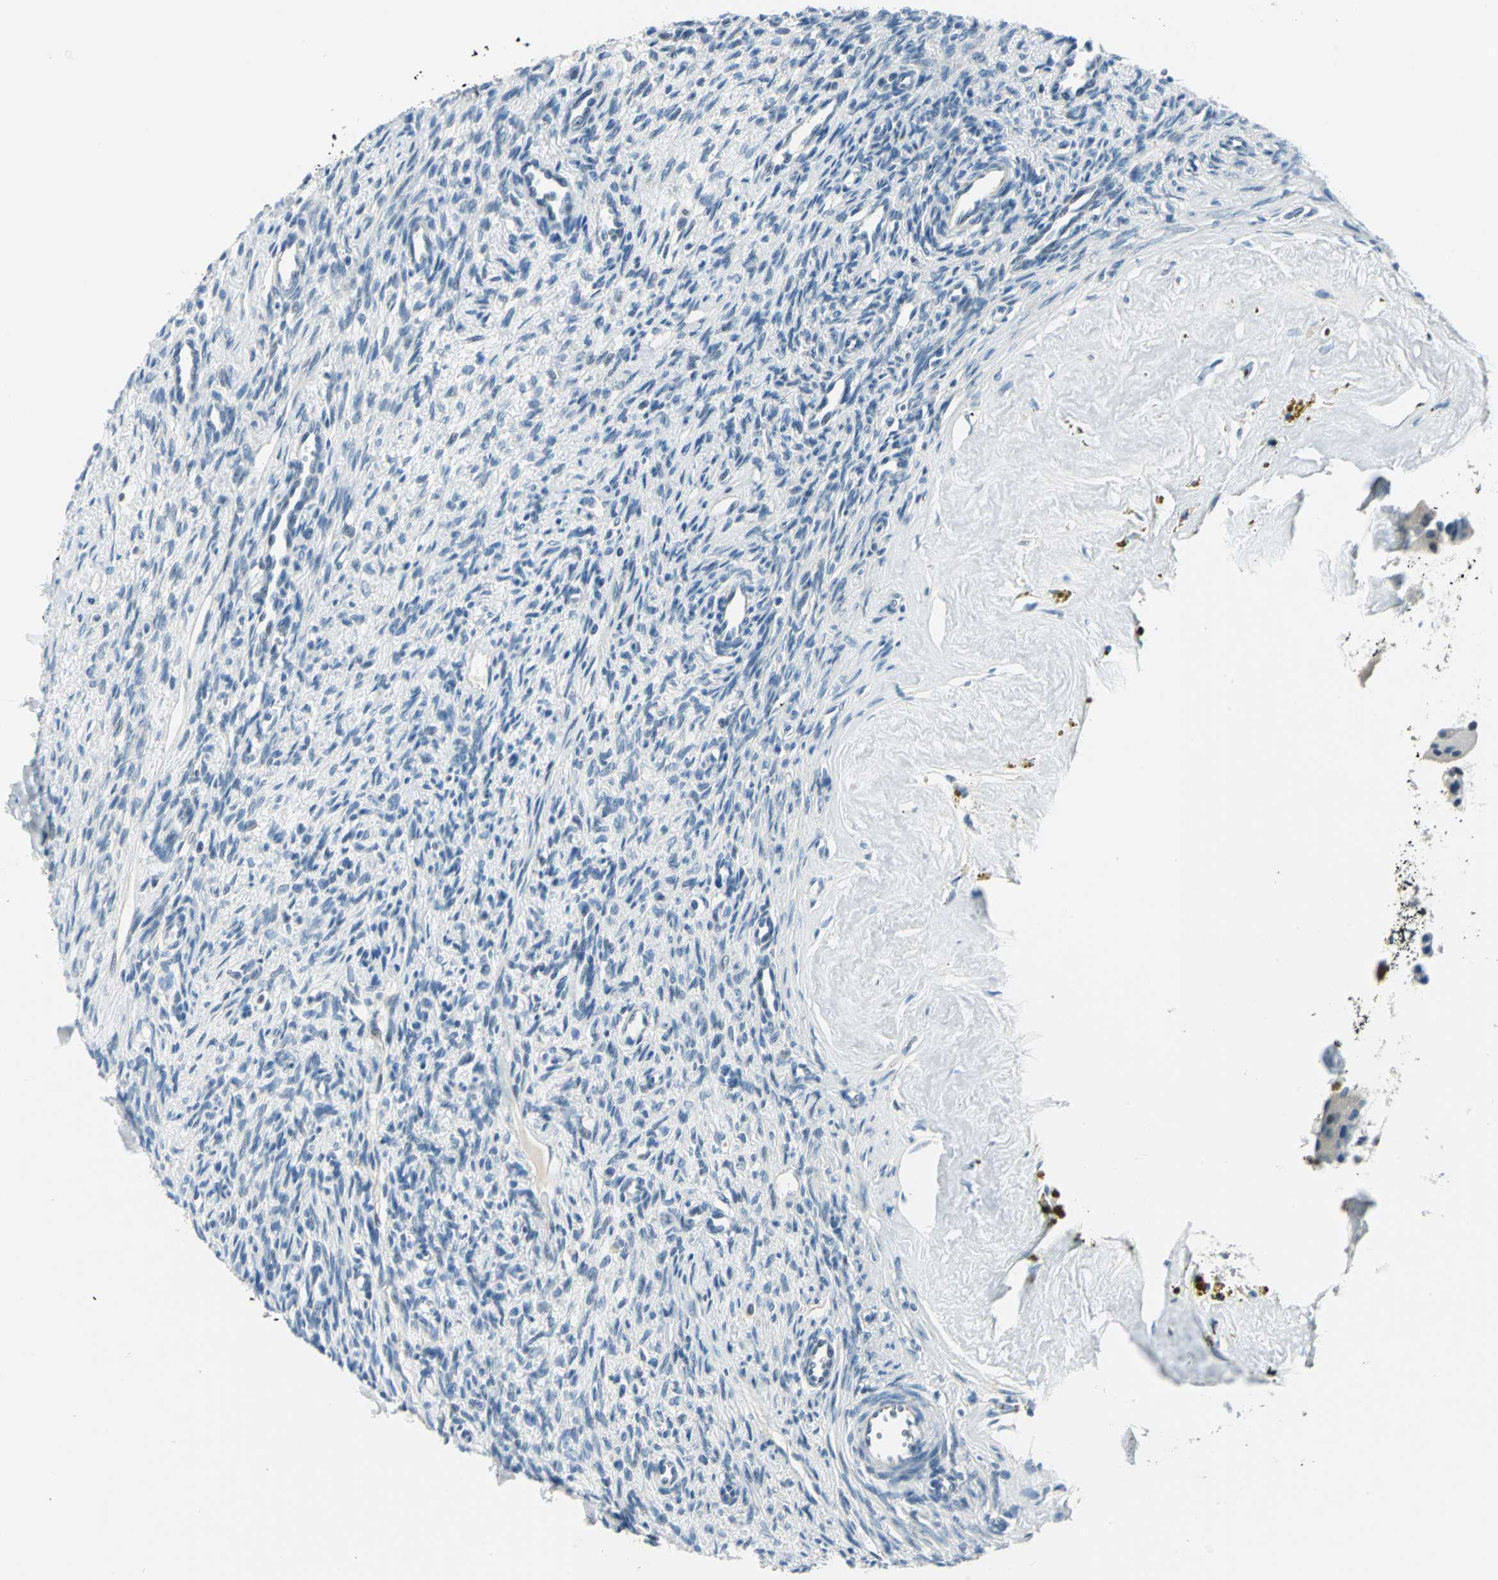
{"staining": {"intensity": "negative", "quantity": "none", "location": "none"}, "tissue": "ovary", "cell_type": "Ovarian stroma cells", "image_type": "normal", "snomed": [{"axis": "morphology", "description": "Normal tissue, NOS"}, {"axis": "topography", "description": "Ovary"}], "caption": "This is an IHC image of unremarkable human ovary. There is no expression in ovarian stroma cells.", "gene": "AKR1A1", "patient": {"sex": "female", "age": 33}}